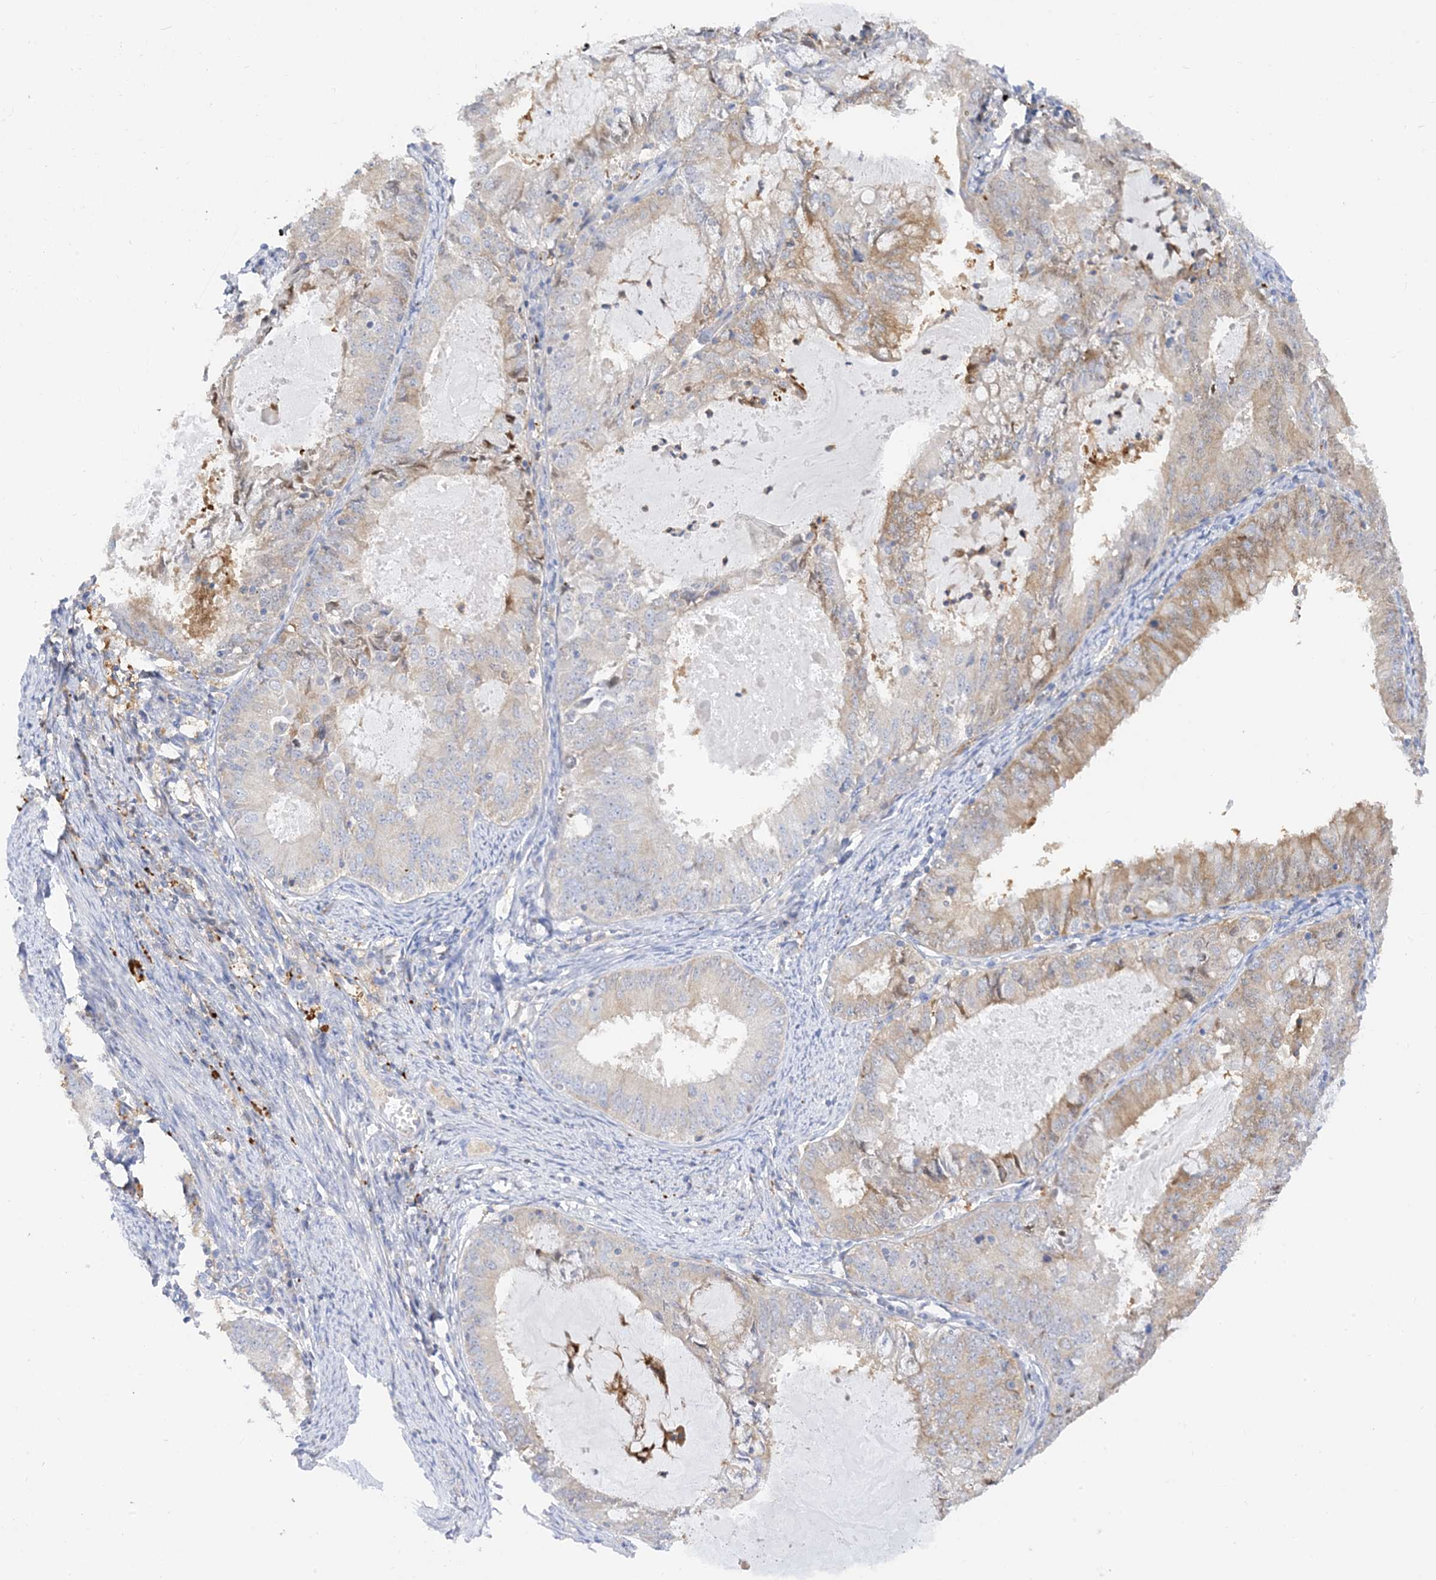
{"staining": {"intensity": "weak", "quantity": "25%-75%", "location": "cytoplasmic/membranous"}, "tissue": "endometrial cancer", "cell_type": "Tumor cells", "image_type": "cancer", "snomed": [{"axis": "morphology", "description": "Adenocarcinoma, NOS"}, {"axis": "topography", "description": "Endometrium"}], "caption": "IHC image of neoplastic tissue: human adenocarcinoma (endometrial) stained using immunohistochemistry demonstrates low levels of weak protein expression localized specifically in the cytoplasmic/membranous of tumor cells, appearing as a cytoplasmic/membranous brown color.", "gene": "ARV1", "patient": {"sex": "female", "age": 57}}